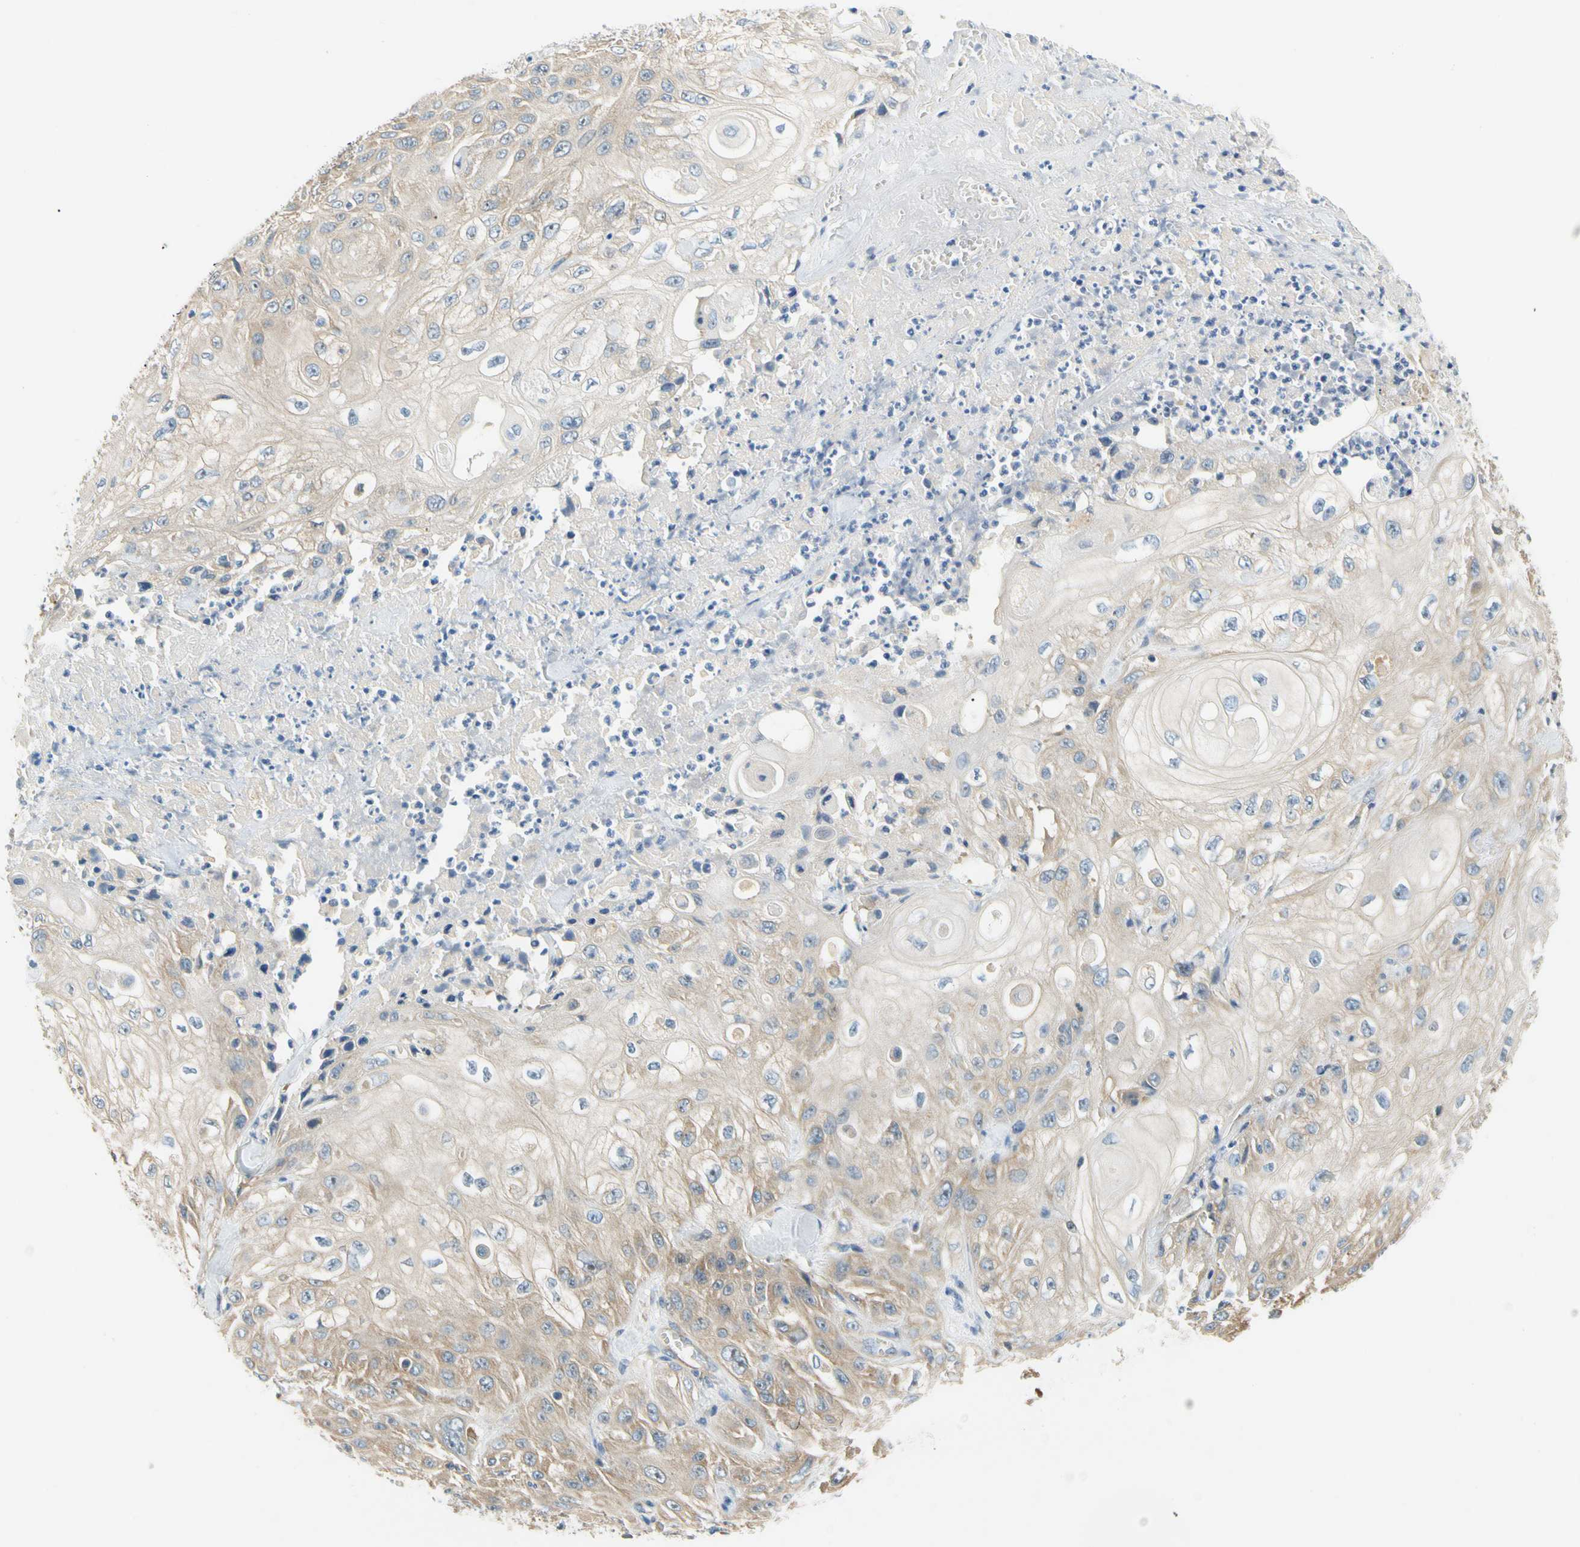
{"staining": {"intensity": "weak", "quantity": ">75%", "location": "cytoplasmic/membranous"}, "tissue": "skin cancer", "cell_type": "Tumor cells", "image_type": "cancer", "snomed": [{"axis": "morphology", "description": "Squamous cell carcinoma, NOS"}, {"axis": "morphology", "description": "Squamous cell carcinoma, metastatic, NOS"}, {"axis": "topography", "description": "Skin"}, {"axis": "topography", "description": "Lymph node"}], "caption": "A micrograph of squamous cell carcinoma (skin) stained for a protein shows weak cytoplasmic/membranous brown staining in tumor cells.", "gene": "LRRC47", "patient": {"sex": "male", "age": 75}}